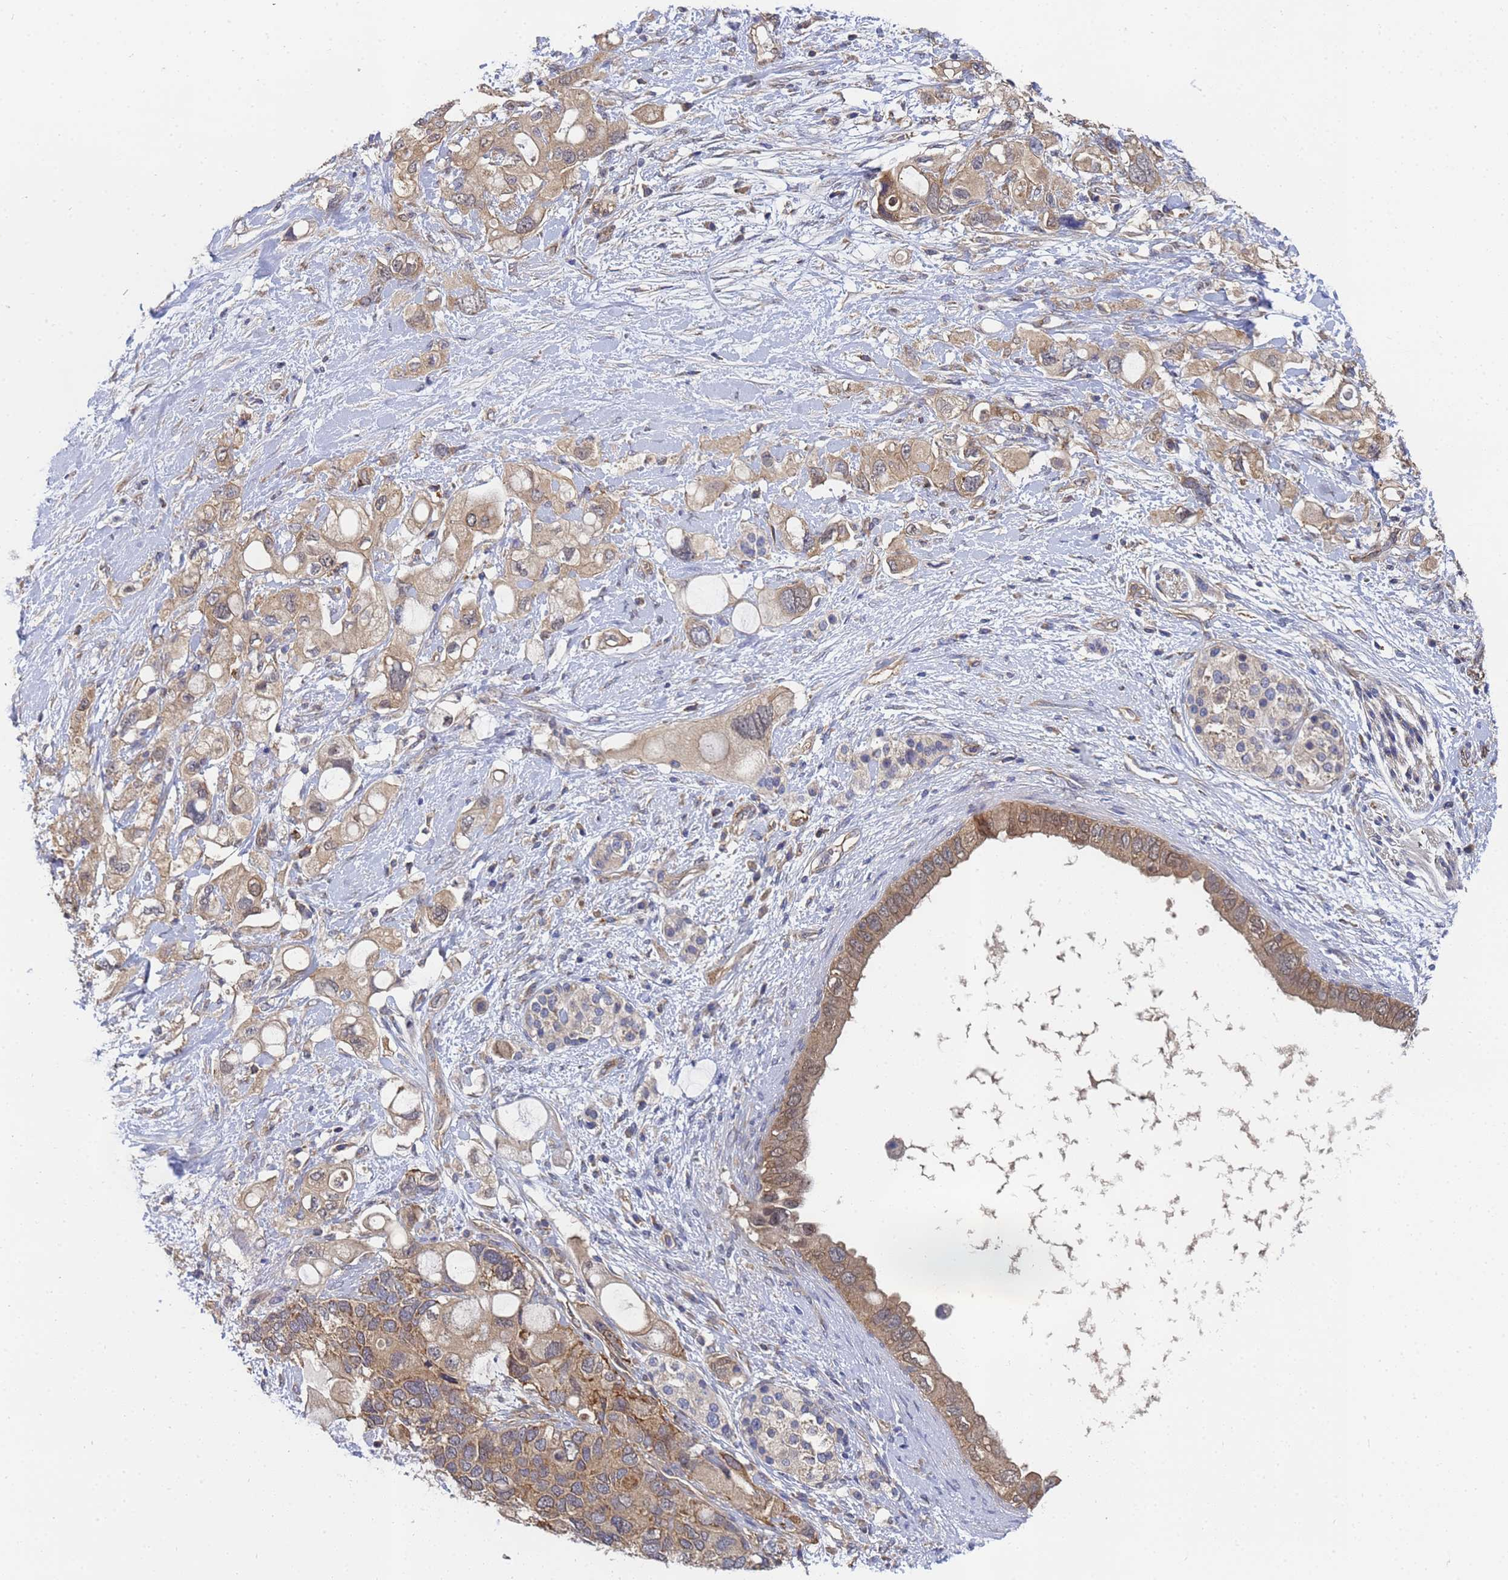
{"staining": {"intensity": "moderate", "quantity": "25%-75%", "location": "cytoplasmic/membranous"}, "tissue": "pancreatic cancer", "cell_type": "Tumor cells", "image_type": "cancer", "snomed": [{"axis": "morphology", "description": "Adenocarcinoma, NOS"}, {"axis": "topography", "description": "Pancreas"}], "caption": "Immunohistochemistry micrograph of adenocarcinoma (pancreatic) stained for a protein (brown), which exhibits medium levels of moderate cytoplasmic/membranous staining in approximately 25%-75% of tumor cells.", "gene": "ALS2CL", "patient": {"sex": "female", "age": 56}}